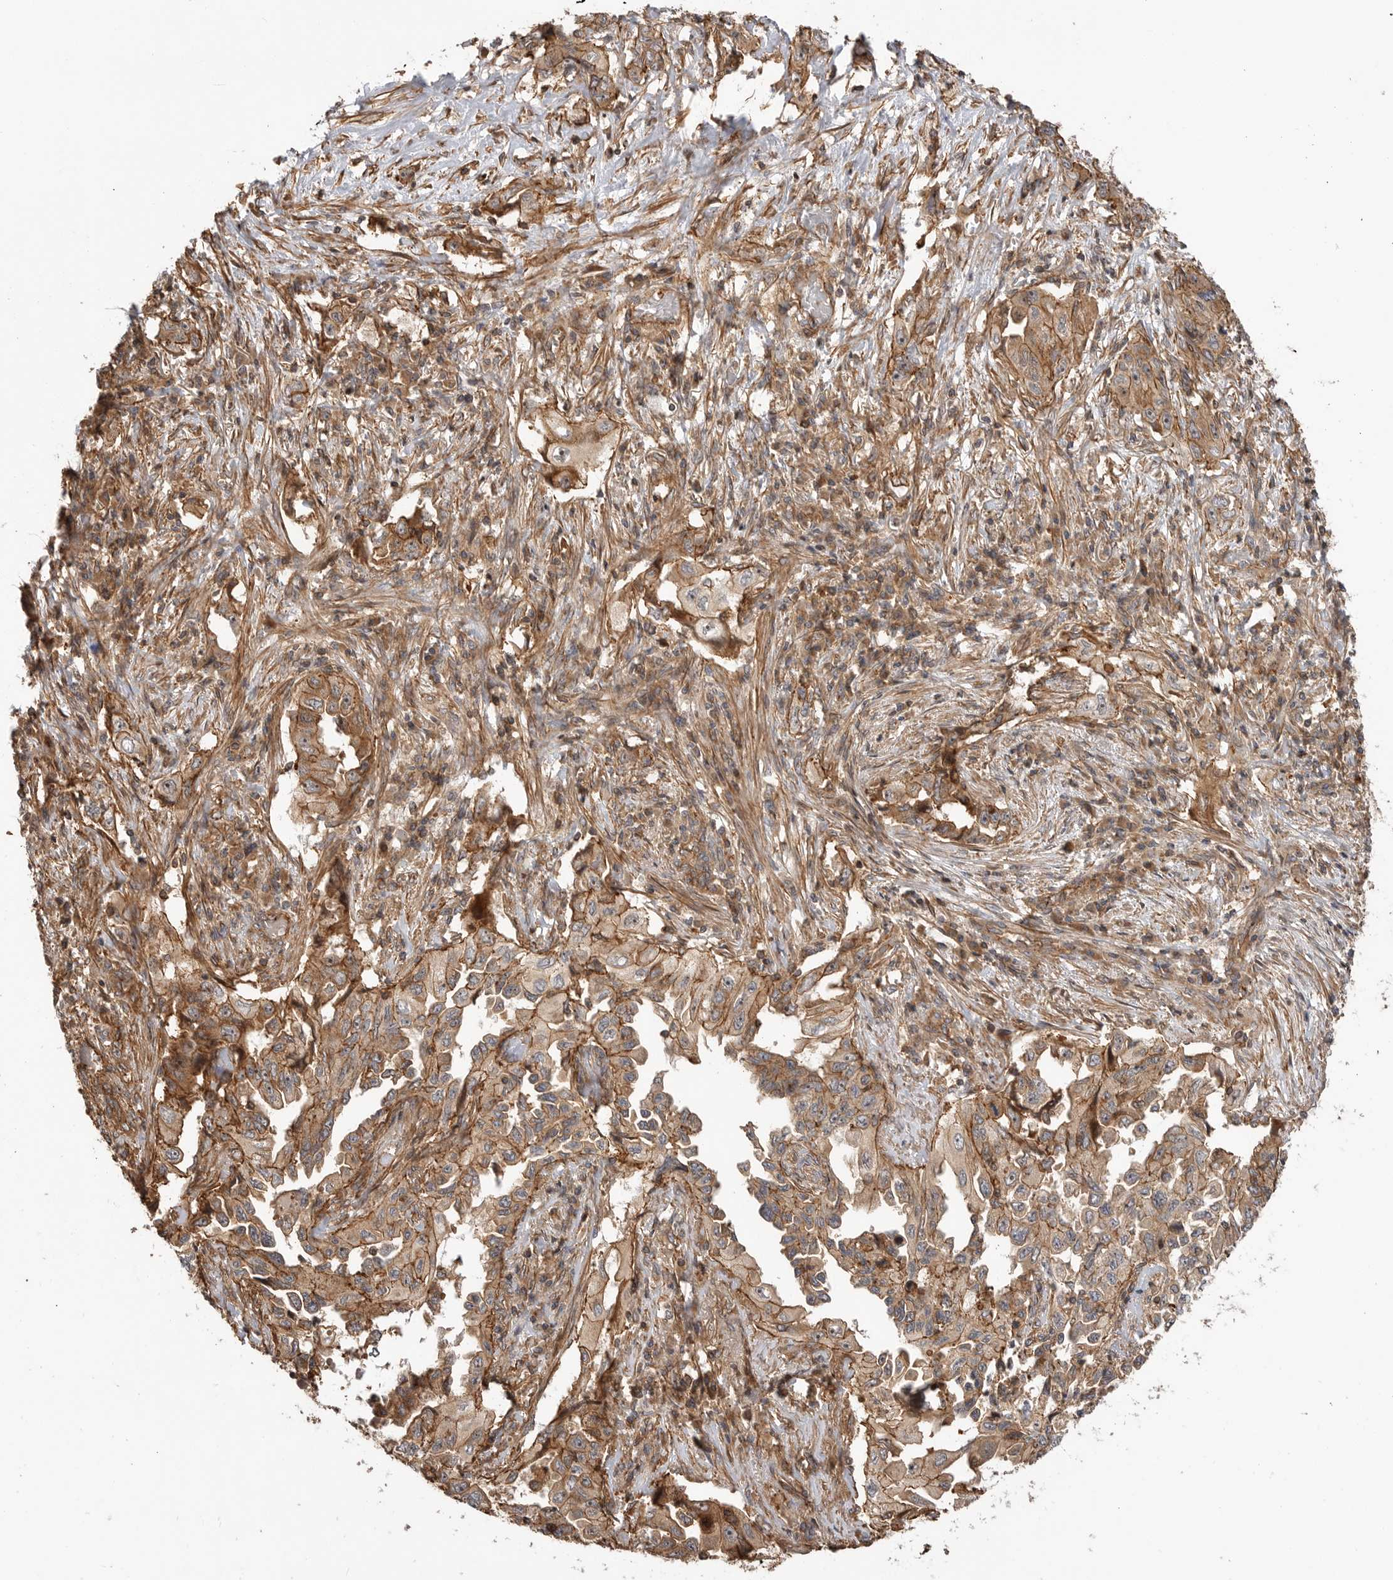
{"staining": {"intensity": "moderate", "quantity": ">75%", "location": "cytoplasmic/membranous,nuclear"}, "tissue": "lung cancer", "cell_type": "Tumor cells", "image_type": "cancer", "snomed": [{"axis": "morphology", "description": "Adenocarcinoma, NOS"}, {"axis": "topography", "description": "Lung"}], "caption": "A histopathology image of human lung cancer stained for a protein demonstrates moderate cytoplasmic/membranous and nuclear brown staining in tumor cells.", "gene": "GPATCH2", "patient": {"sex": "female", "age": 51}}